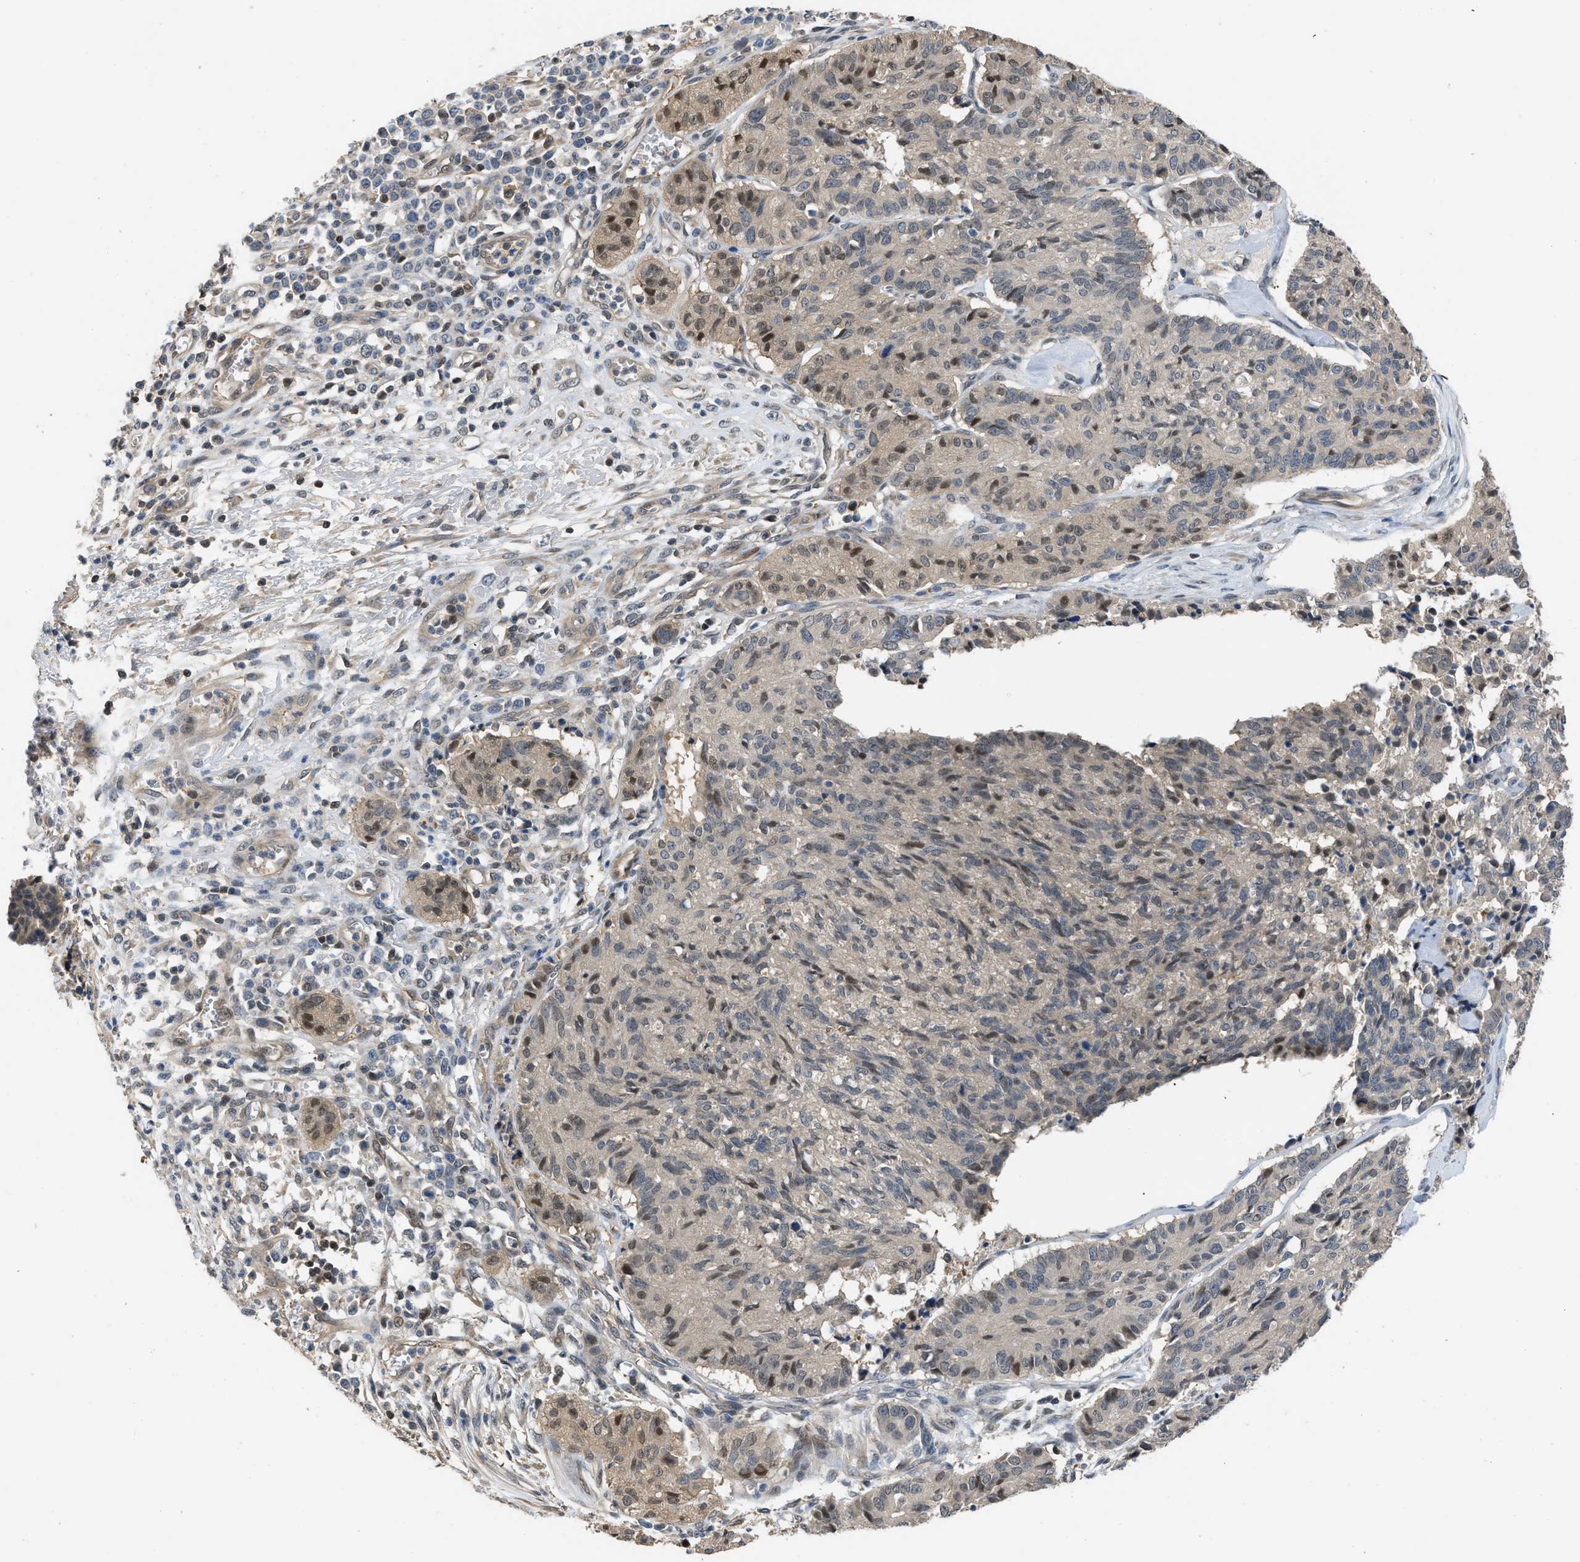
{"staining": {"intensity": "moderate", "quantity": "<25%", "location": "nuclear"}, "tissue": "cervical cancer", "cell_type": "Tumor cells", "image_type": "cancer", "snomed": [{"axis": "morphology", "description": "Squamous cell carcinoma, NOS"}, {"axis": "topography", "description": "Cervix"}], "caption": "Immunohistochemical staining of cervical cancer shows low levels of moderate nuclear positivity in approximately <25% of tumor cells.", "gene": "TES", "patient": {"sex": "female", "age": 35}}